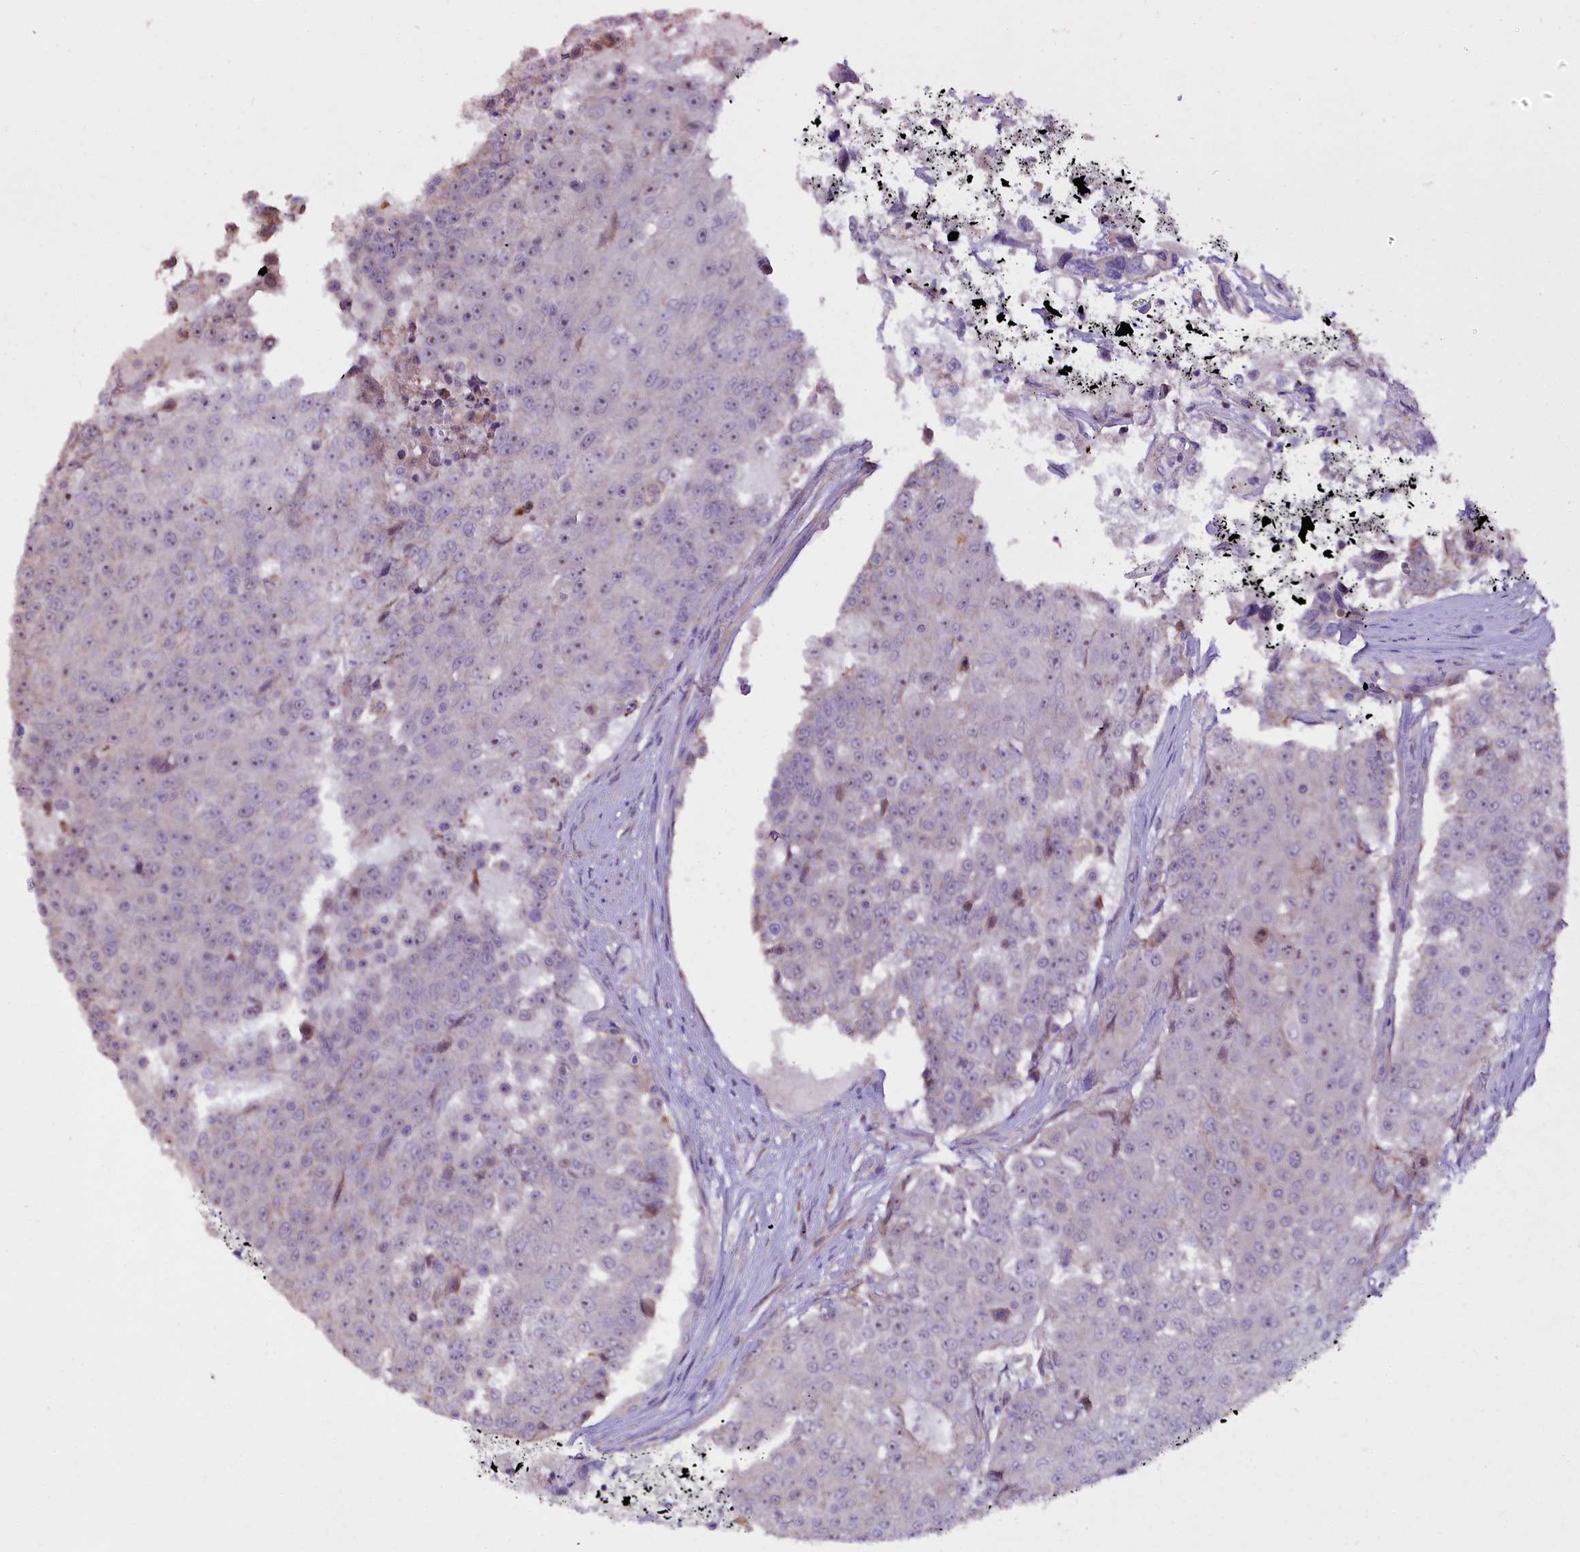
{"staining": {"intensity": "weak", "quantity": "<25%", "location": "nuclear"}, "tissue": "urothelial cancer", "cell_type": "Tumor cells", "image_type": "cancer", "snomed": [{"axis": "morphology", "description": "Urothelial carcinoma, High grade"}, {"axis": "topography", "description": "Urinary bladder"}], "caption": "The image exhibits no significant expression in tumor cells of high-grade urothelial carcinoma.", "gene": "RPUSD3", "patient": {"sex": "female", "age": 63}}